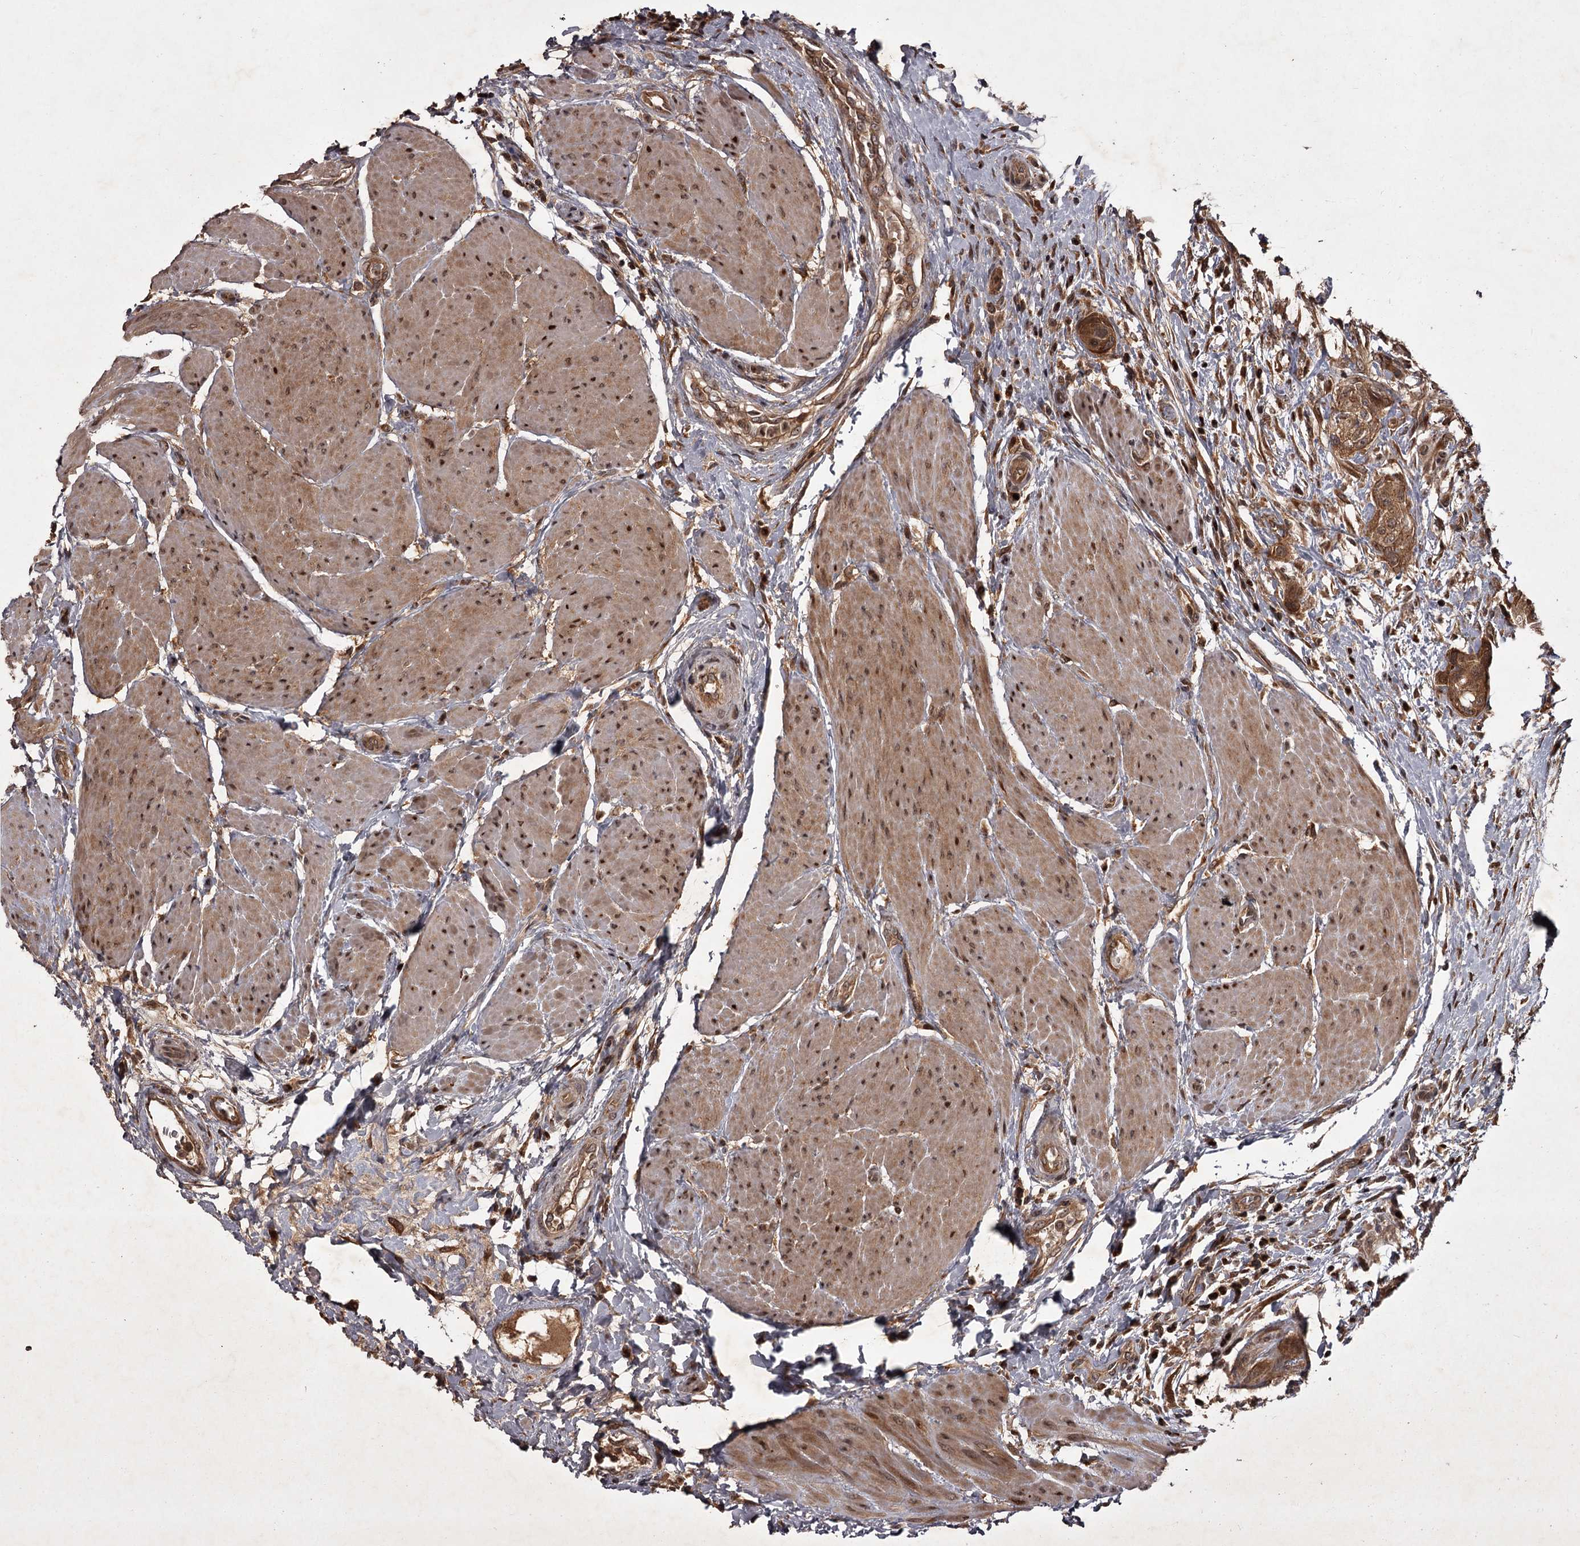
{"staining": {"intensity": "moderate", "quantity": ">75%", "location": "cytoplasmic/membranous"}, "tissue": "urothelial cancer", "cell_type": "Tumor cells", "image_type": "cancer", "snomed": [{"axis": "morphology", "description": "Normal tissue, NOS"}, {"axis": "morphology", "description": "Urothelial carcinoma, NOS"}, {"axis": "topography", "description": "Urinary bladder"}, {"axis": "topography", "description": "Peripheral nerve tissue"}], "caption": "Immunohistochemical staining of human transitional cell carcinoma shows medium levels of moderate cytoplasmic/membranous positivity in approximately >75% of tumor cells.", "gene": "TBC1D23", "patient": {"sex": "male", "age": 35}}